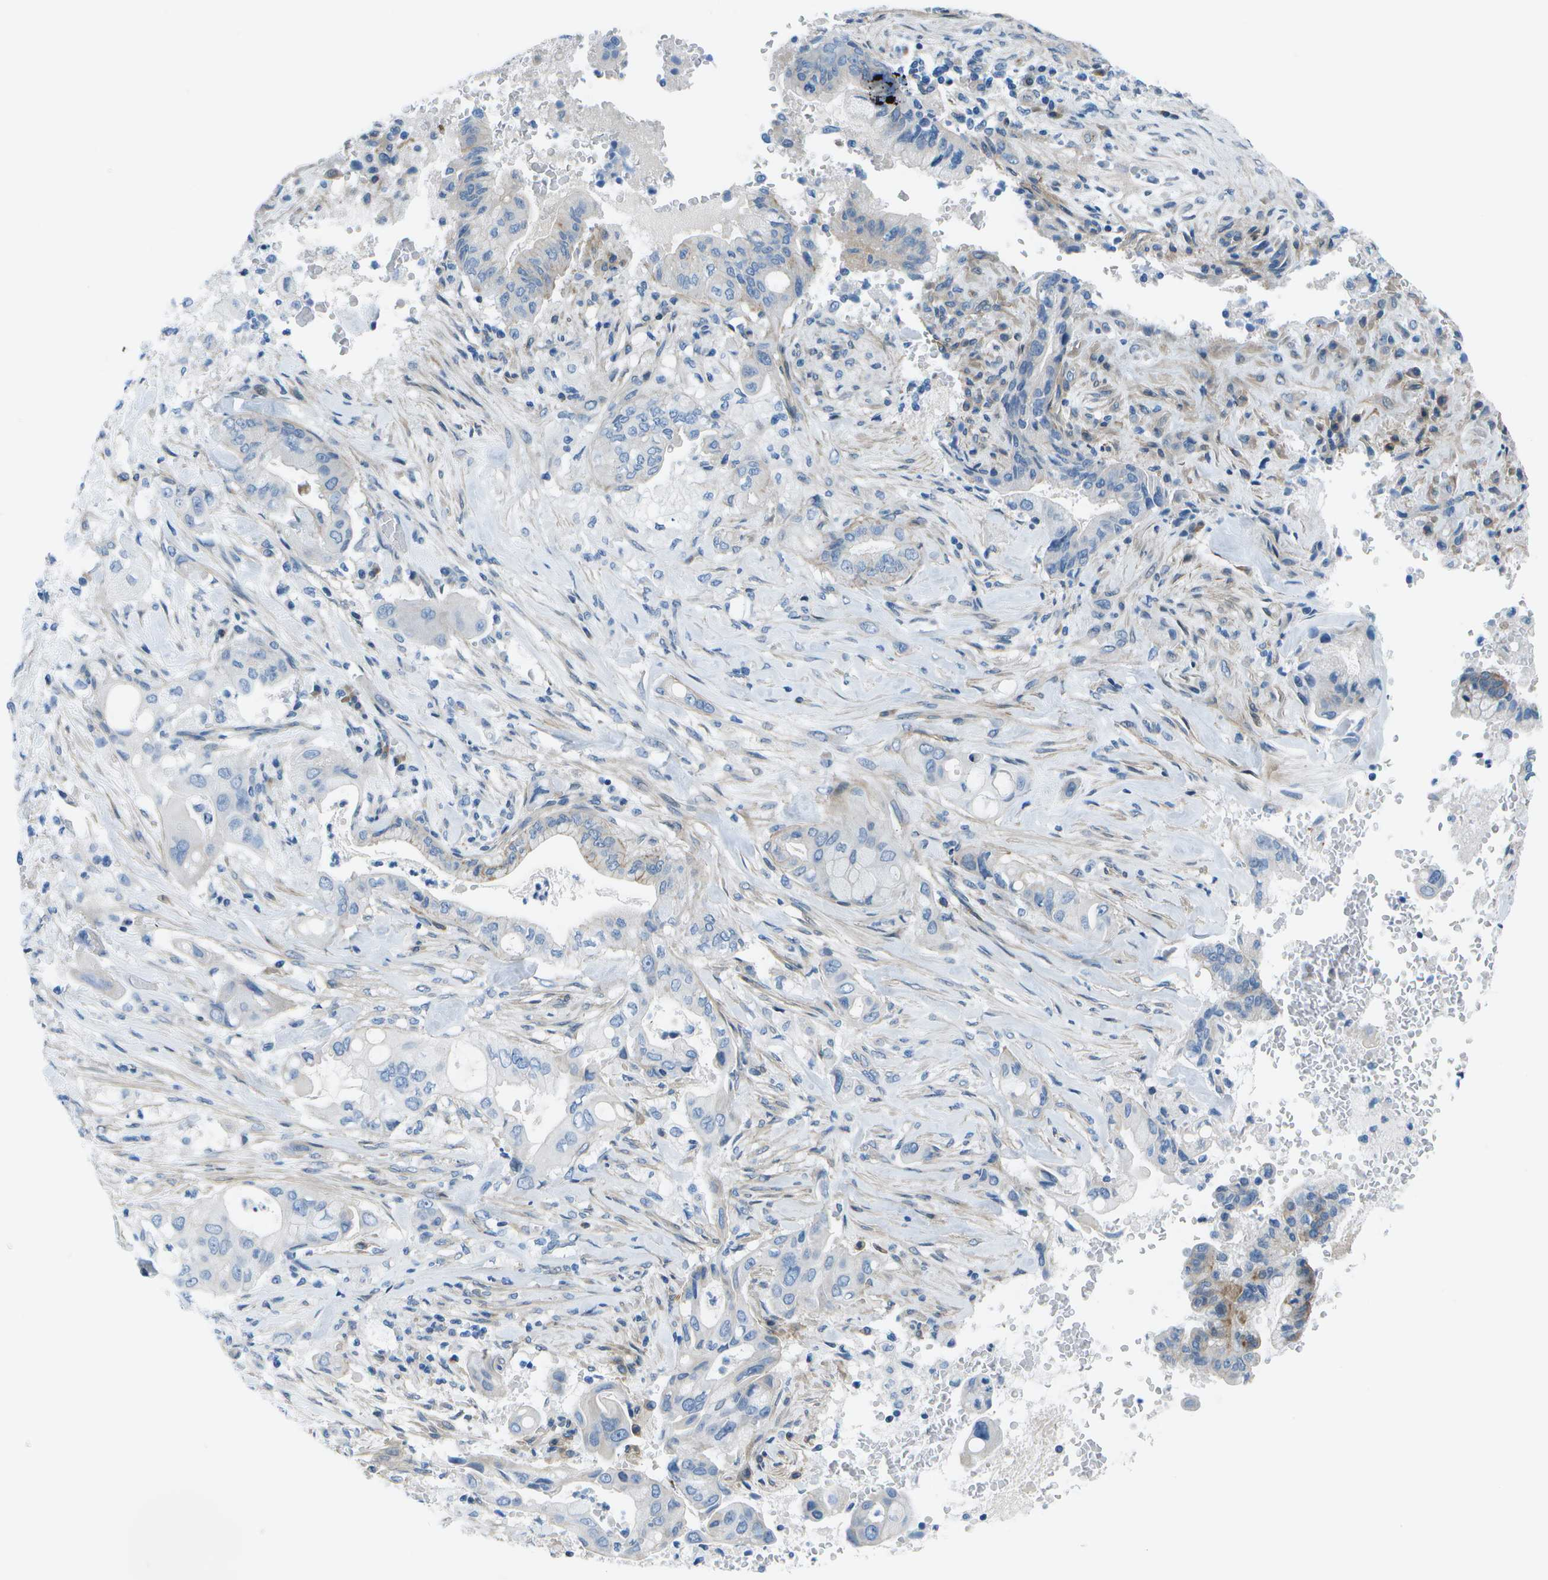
{"staining": {"intensity": "negative", "quantity": "none", "location": "none"}, "tissue": "pancreatic cancer", "cell_type": "Tumor cells", "image_type": "cancer", "snomed": [{"axis": "morphology", "description": "Adenocarcinoma, NOS"}, {"axis": "topography", "description": "Pancreas"}], "caption": "Immunohistochemical staining of human pancreatic cancer displays no significant expression in tumor cells.", "gene": "SORBS3", "patient": {"sex": "female", "age": 73}}